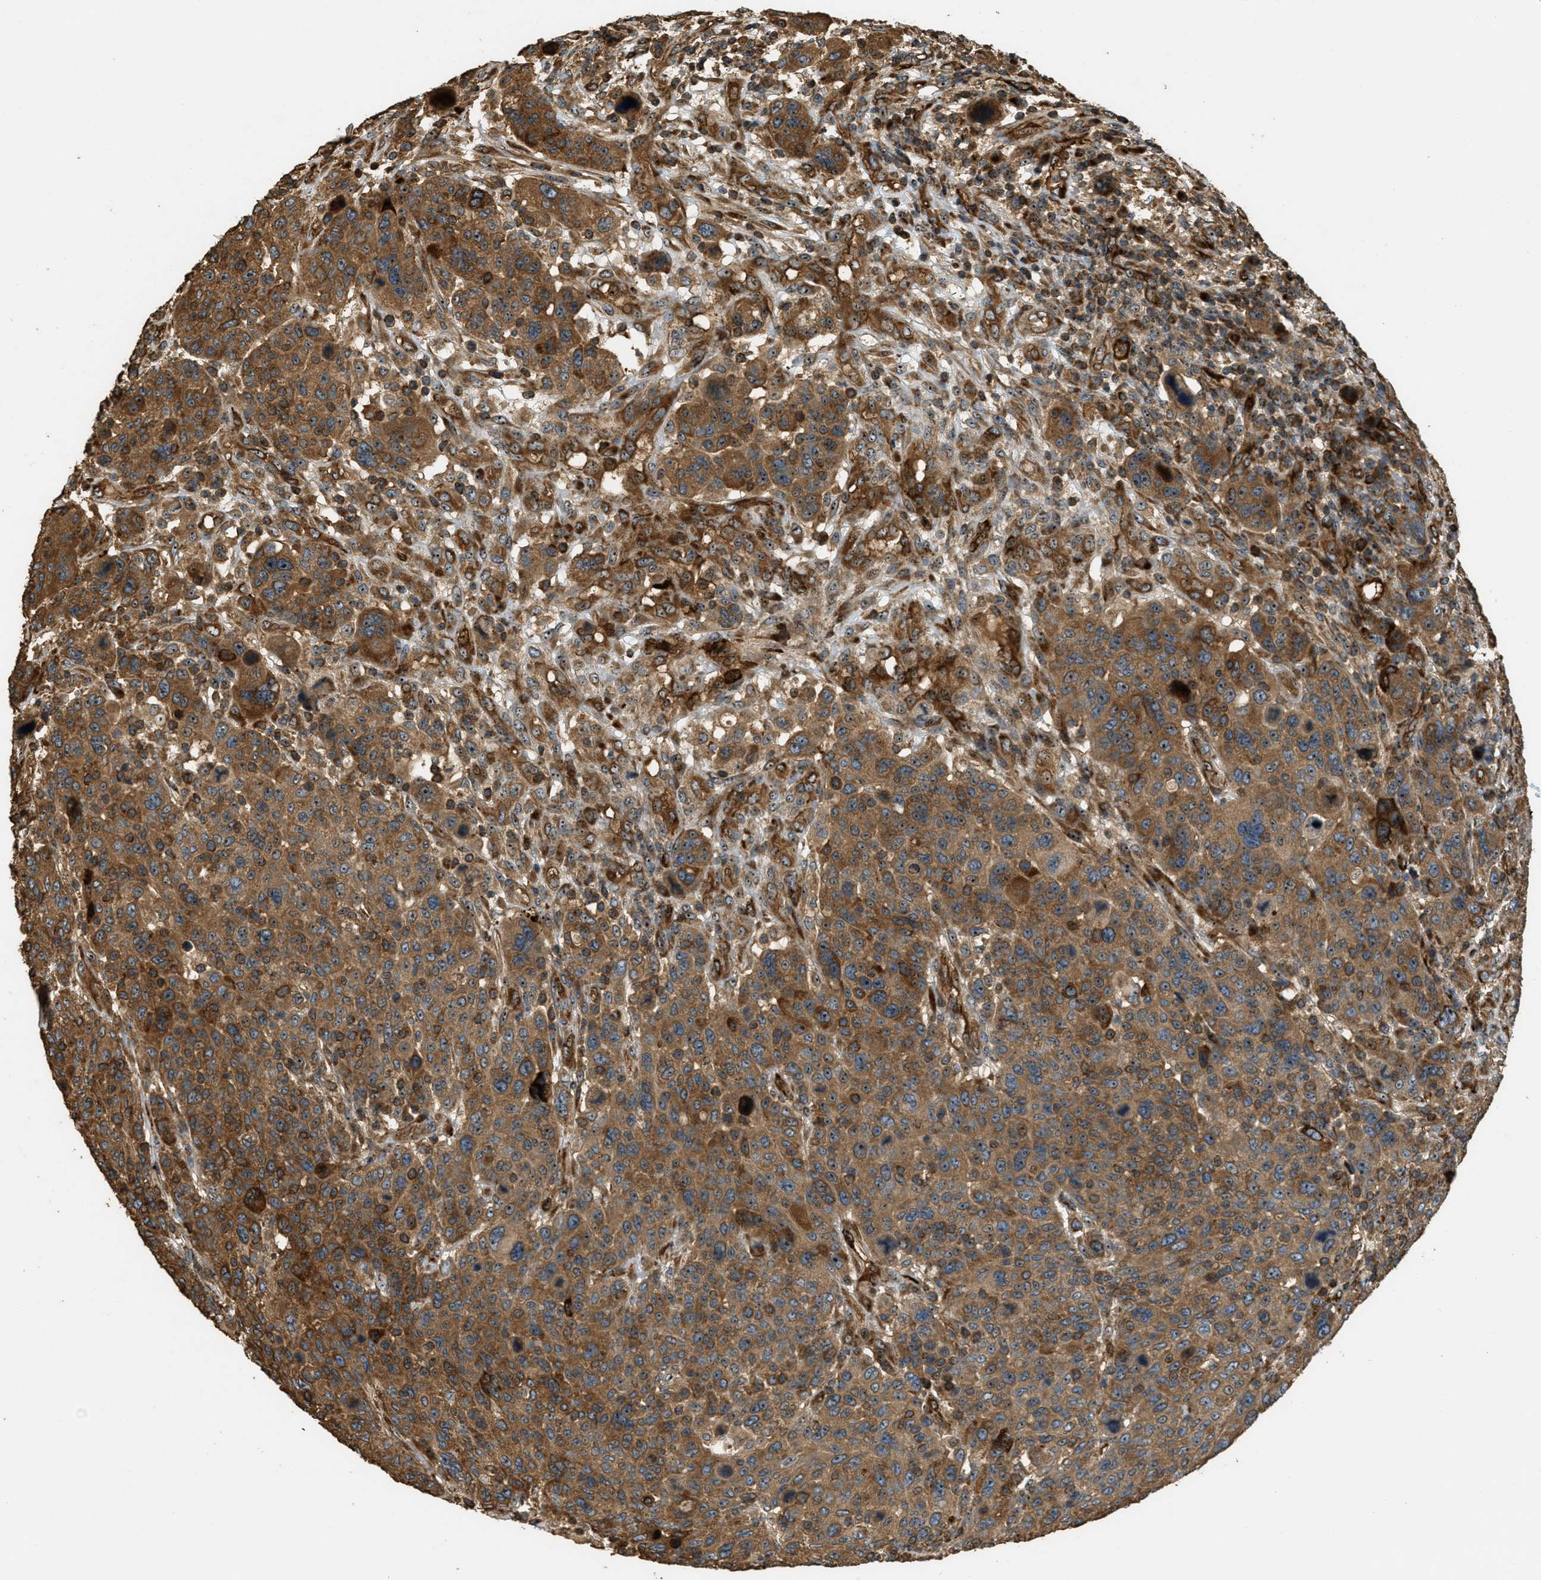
{"staining": {"intensity": "moderate", "quantity": ">75%", "location": "cytoplasmic/membranous,nuclear"}, "tissue": "breast cancer", "cell_type": "Tumor cells", "image_type": "cancer", "snomed": [{"axis": "morphology", "description": "Duct carcinoma"}, {"axis": "topography", "description": "Breast"}], "caption": "Protein staining of breast cancer tissue demonstrates moderate cytoplasmic/membranous and nuclear expression in about >75% of tumor cells. (IHC, brightfield microscopy, high magnification).", "gene": "LRP12", "patient": {"sex": "female", "age": 37}}